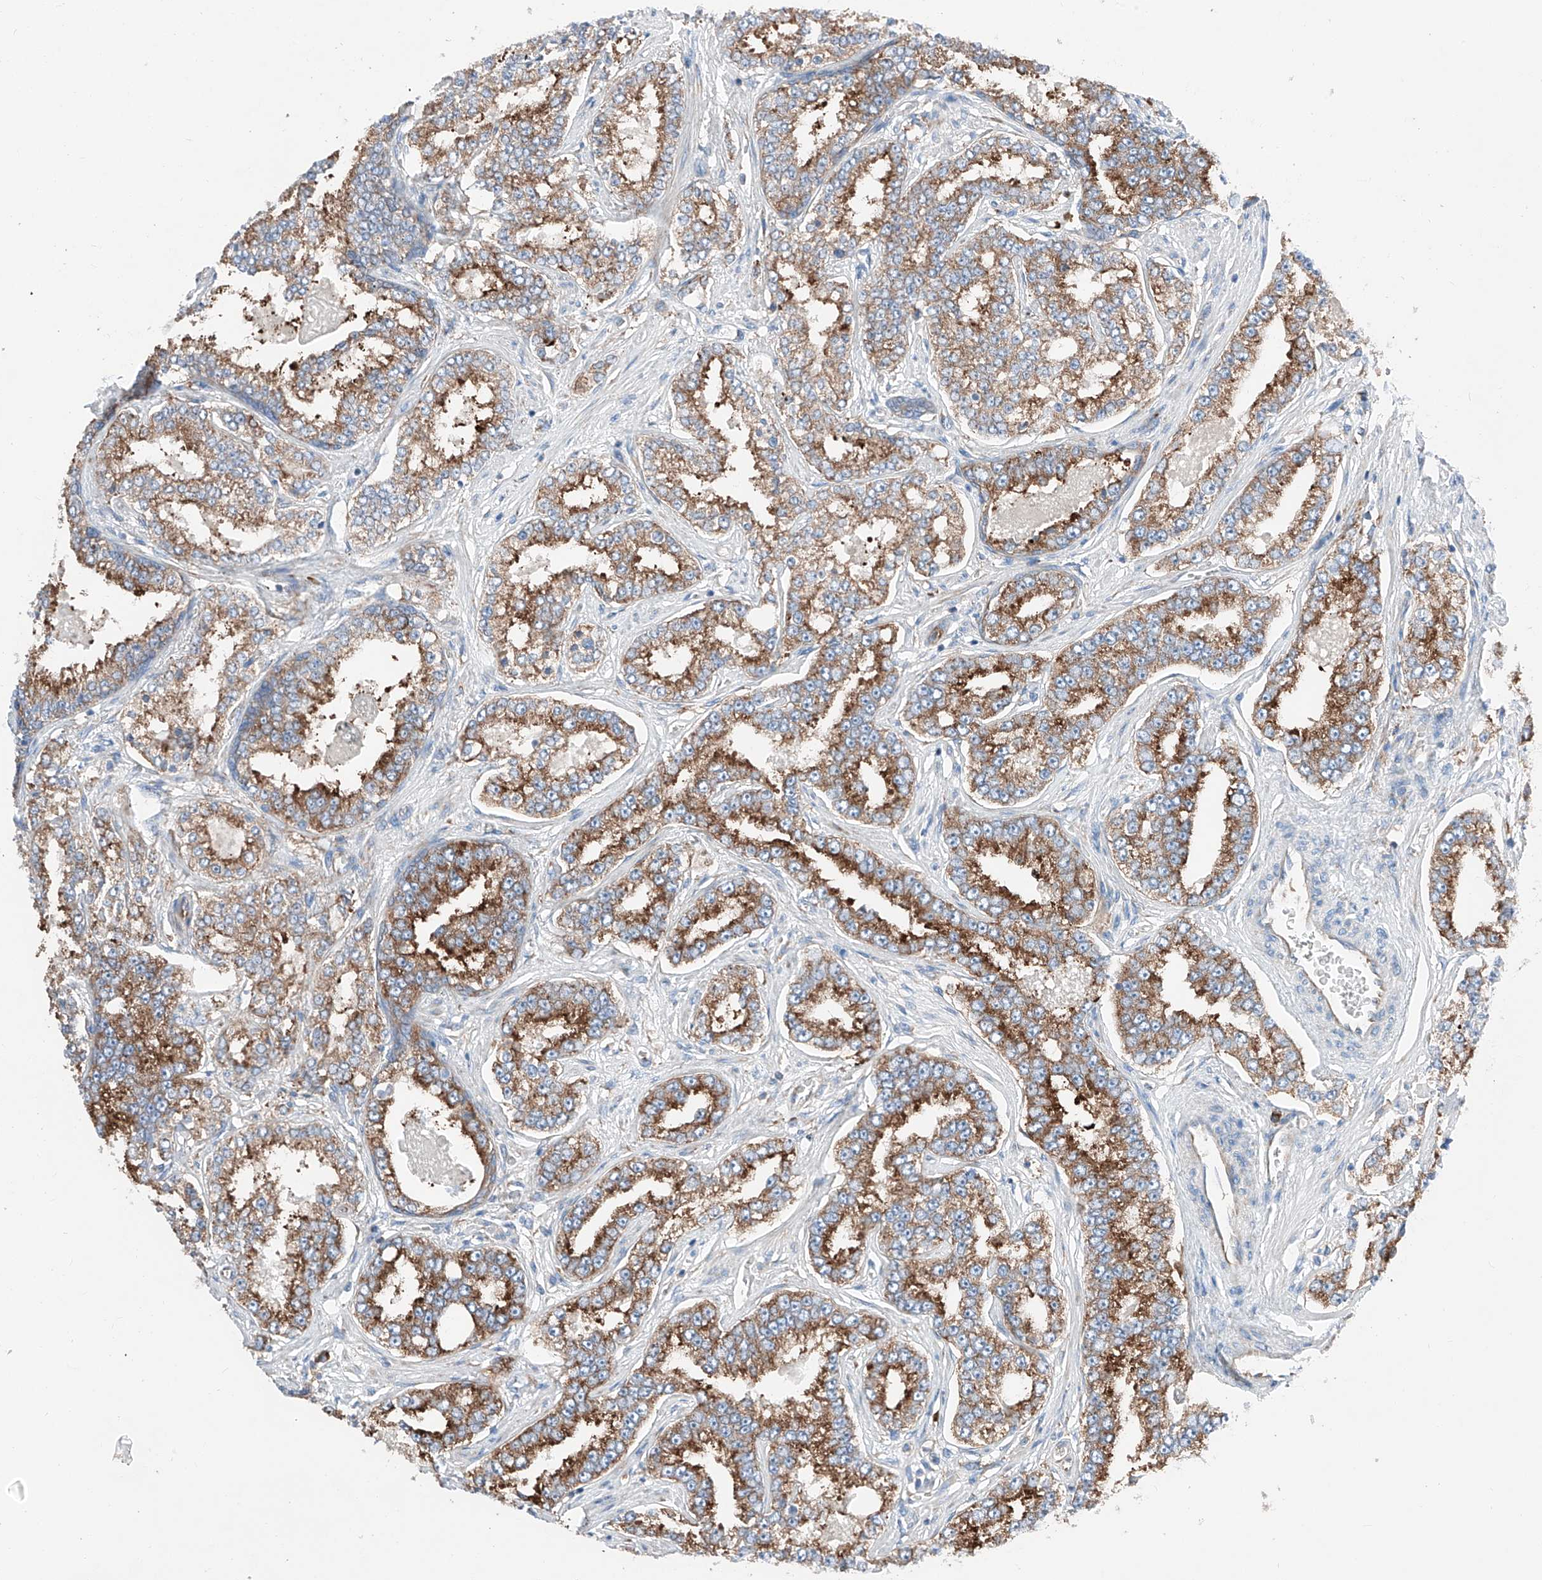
{"staining": {"intensity": "moderate", "quantity": ">75%", "location": "cytoplasmic/membranous"}, "tissue": "prostate cancer", "cell_type": "Tumor cells", "image_type": "cancer", "snomed": [{"axis": "morphology", "description": "Normal tissue, NOS"}, {"axis": "morphology", "description": "Adenocarcinoma, High grade"}, {"axis": "topography", "description": "Prostate"}], "caption": "Tumor cells exhibit moderate cytoplasmic/membranous staining in about >75% of cells in prostate cancer.", "gene": "CRELD1", "patient": {"sex": "male", "age": 83}}